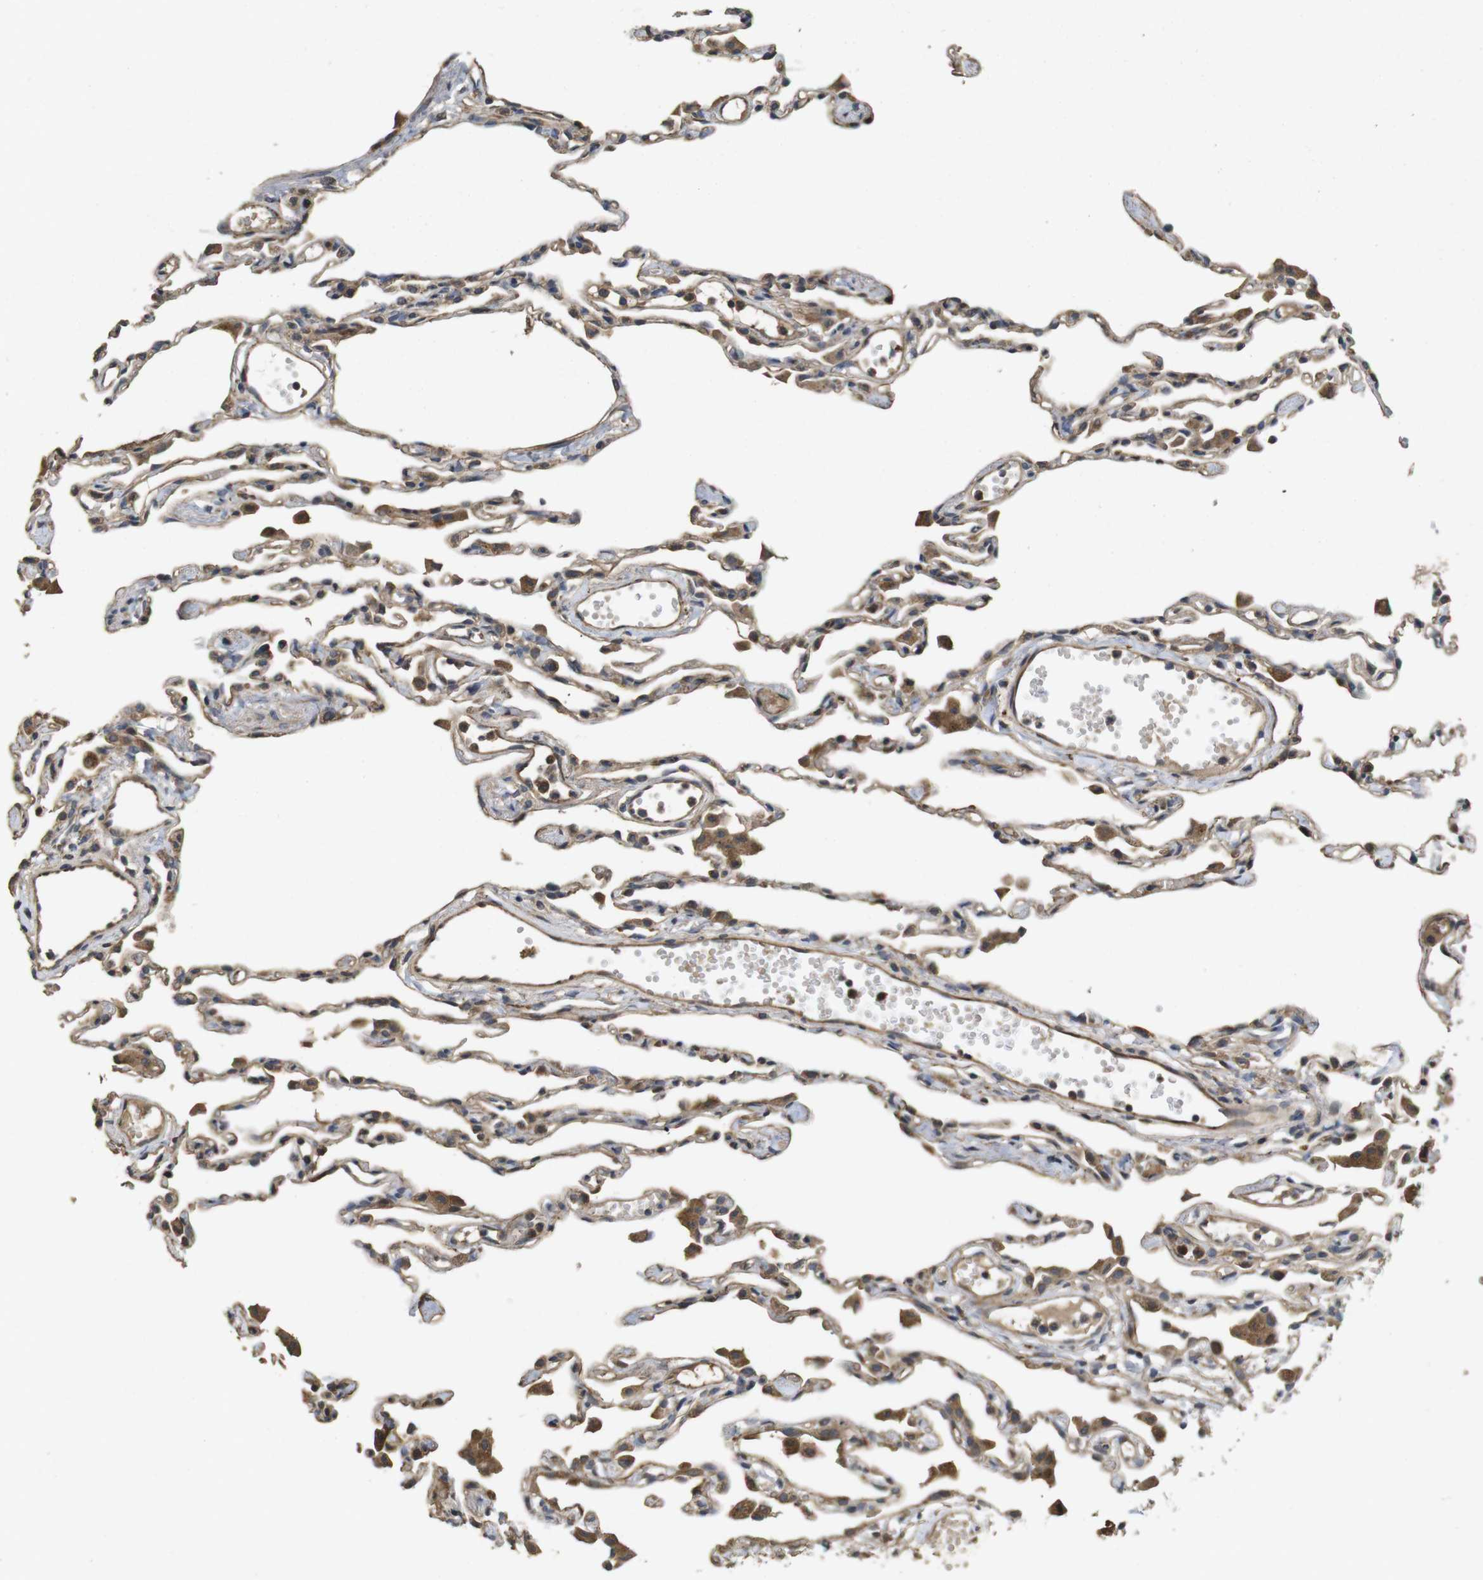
{"staining": {"intensity": "moderate", "quantity": "25%-75%", "location": "cytoplasmic/membranous"}, "tissue": "lung", "cell_type": "Alveolar cells", "image_type": "normal", "snomed": [{"axis": "morphology", "description": "Normal tissue, NOS"}, {"axis": "topography", "description": "Lung"}], "caption": "IHC (DAB (3,3'-diaminobenzidine)) staining of benign lung reveals moderate cytoplasmic/membranous protein expression in about 25%-75% of alveolar cells.", "gene": "PCDHB10", "patient": {"sex": "female", "age": 49}}